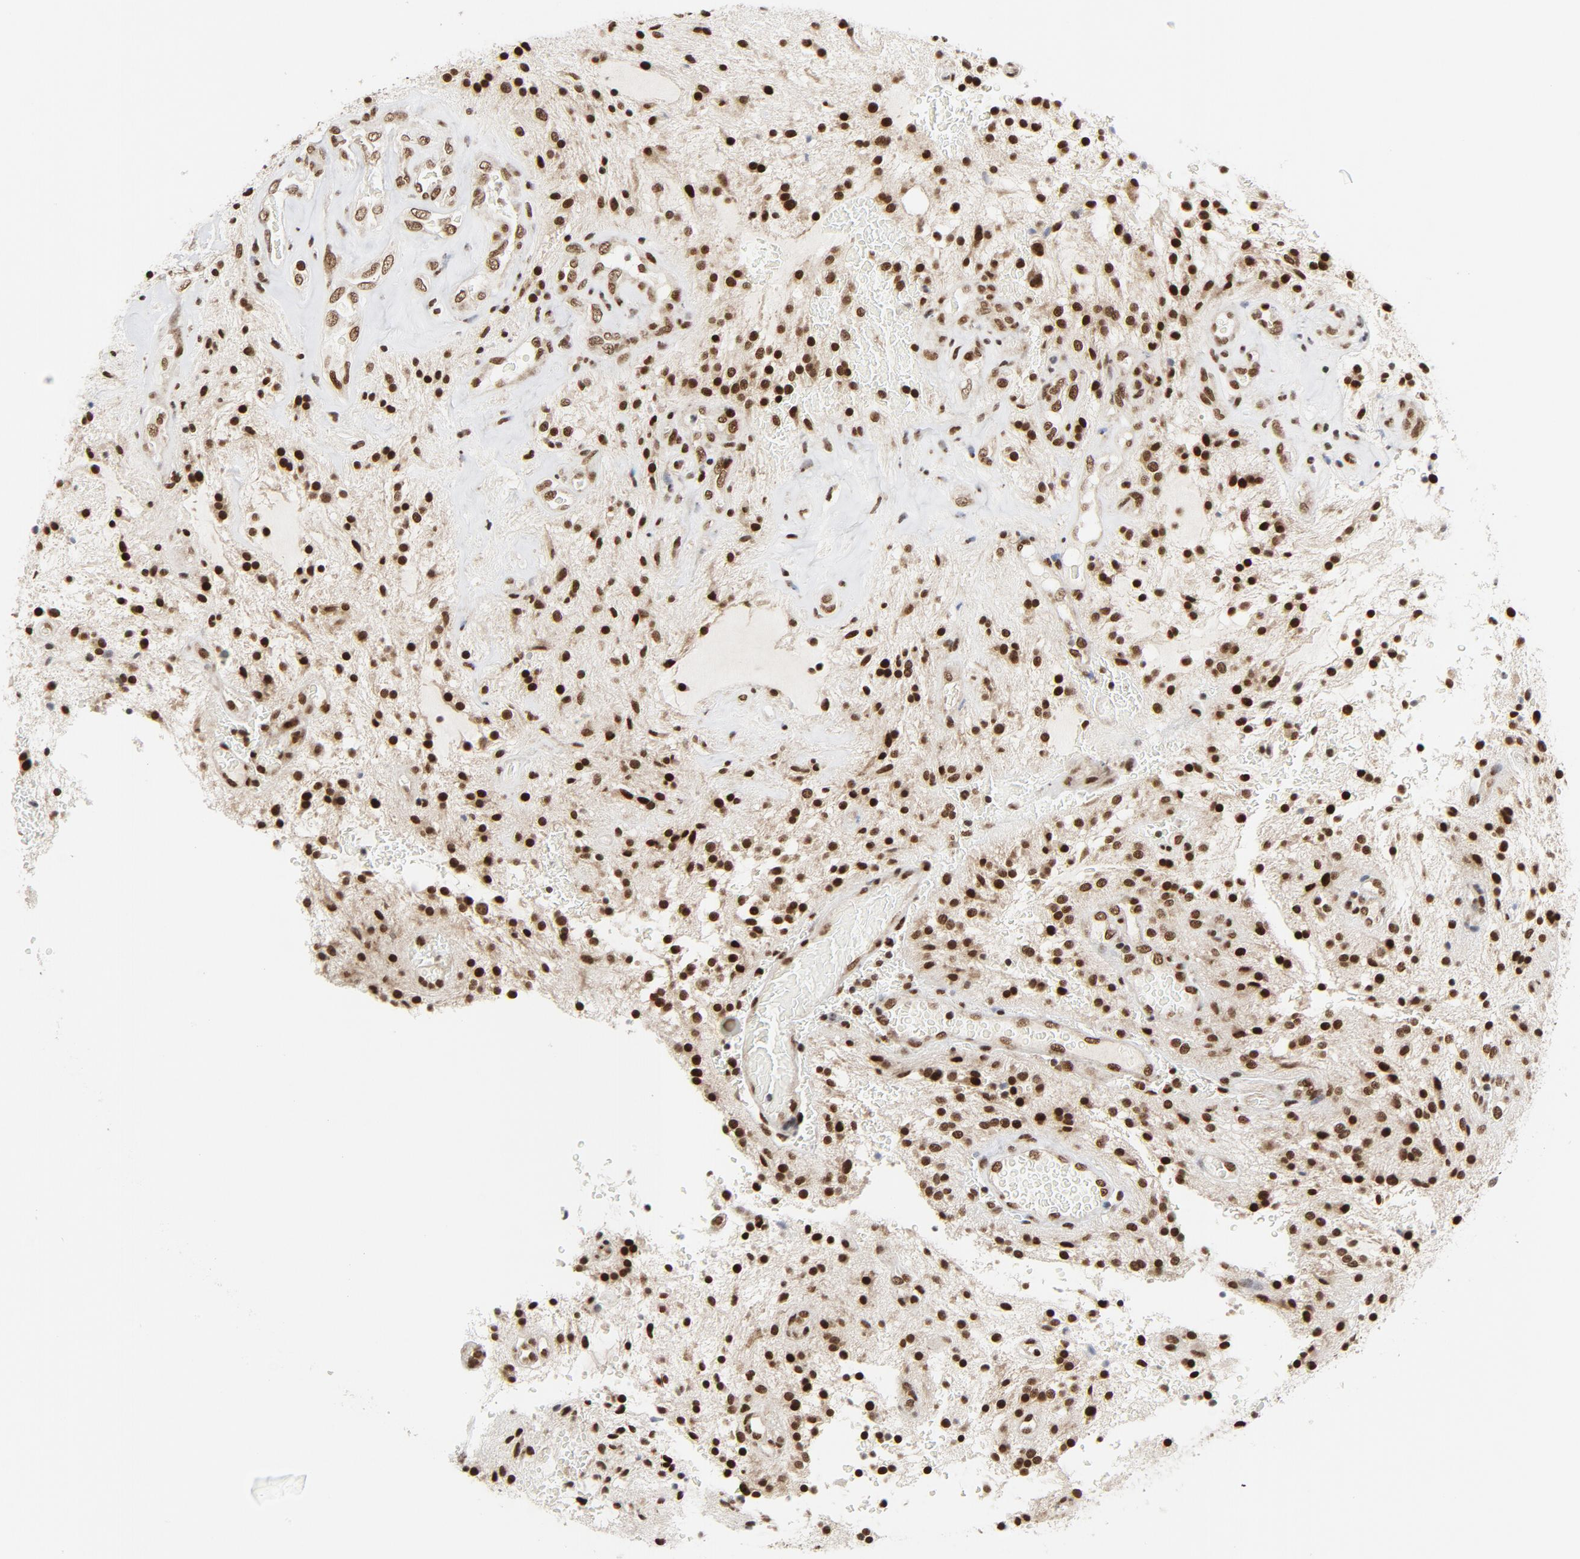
{"staining": {"intensity": "strong", "quantity": ">75%", "location": "nuclear"}, "tissue": "glioma", "cell_type": "Tumor cells", "image_type": "cancer", "snomed": [{"axis": "morphology", "description": "Glioma, malignant, NOS"}, {"axis": "topography", "description": "Cerebellum"}], "caption": "Strong nuclear positivity is appreciated in approximately >75% of tumor cells in glioma.", "gene": "ERCC1", "patient": {"sex": "female", "age": 10}}